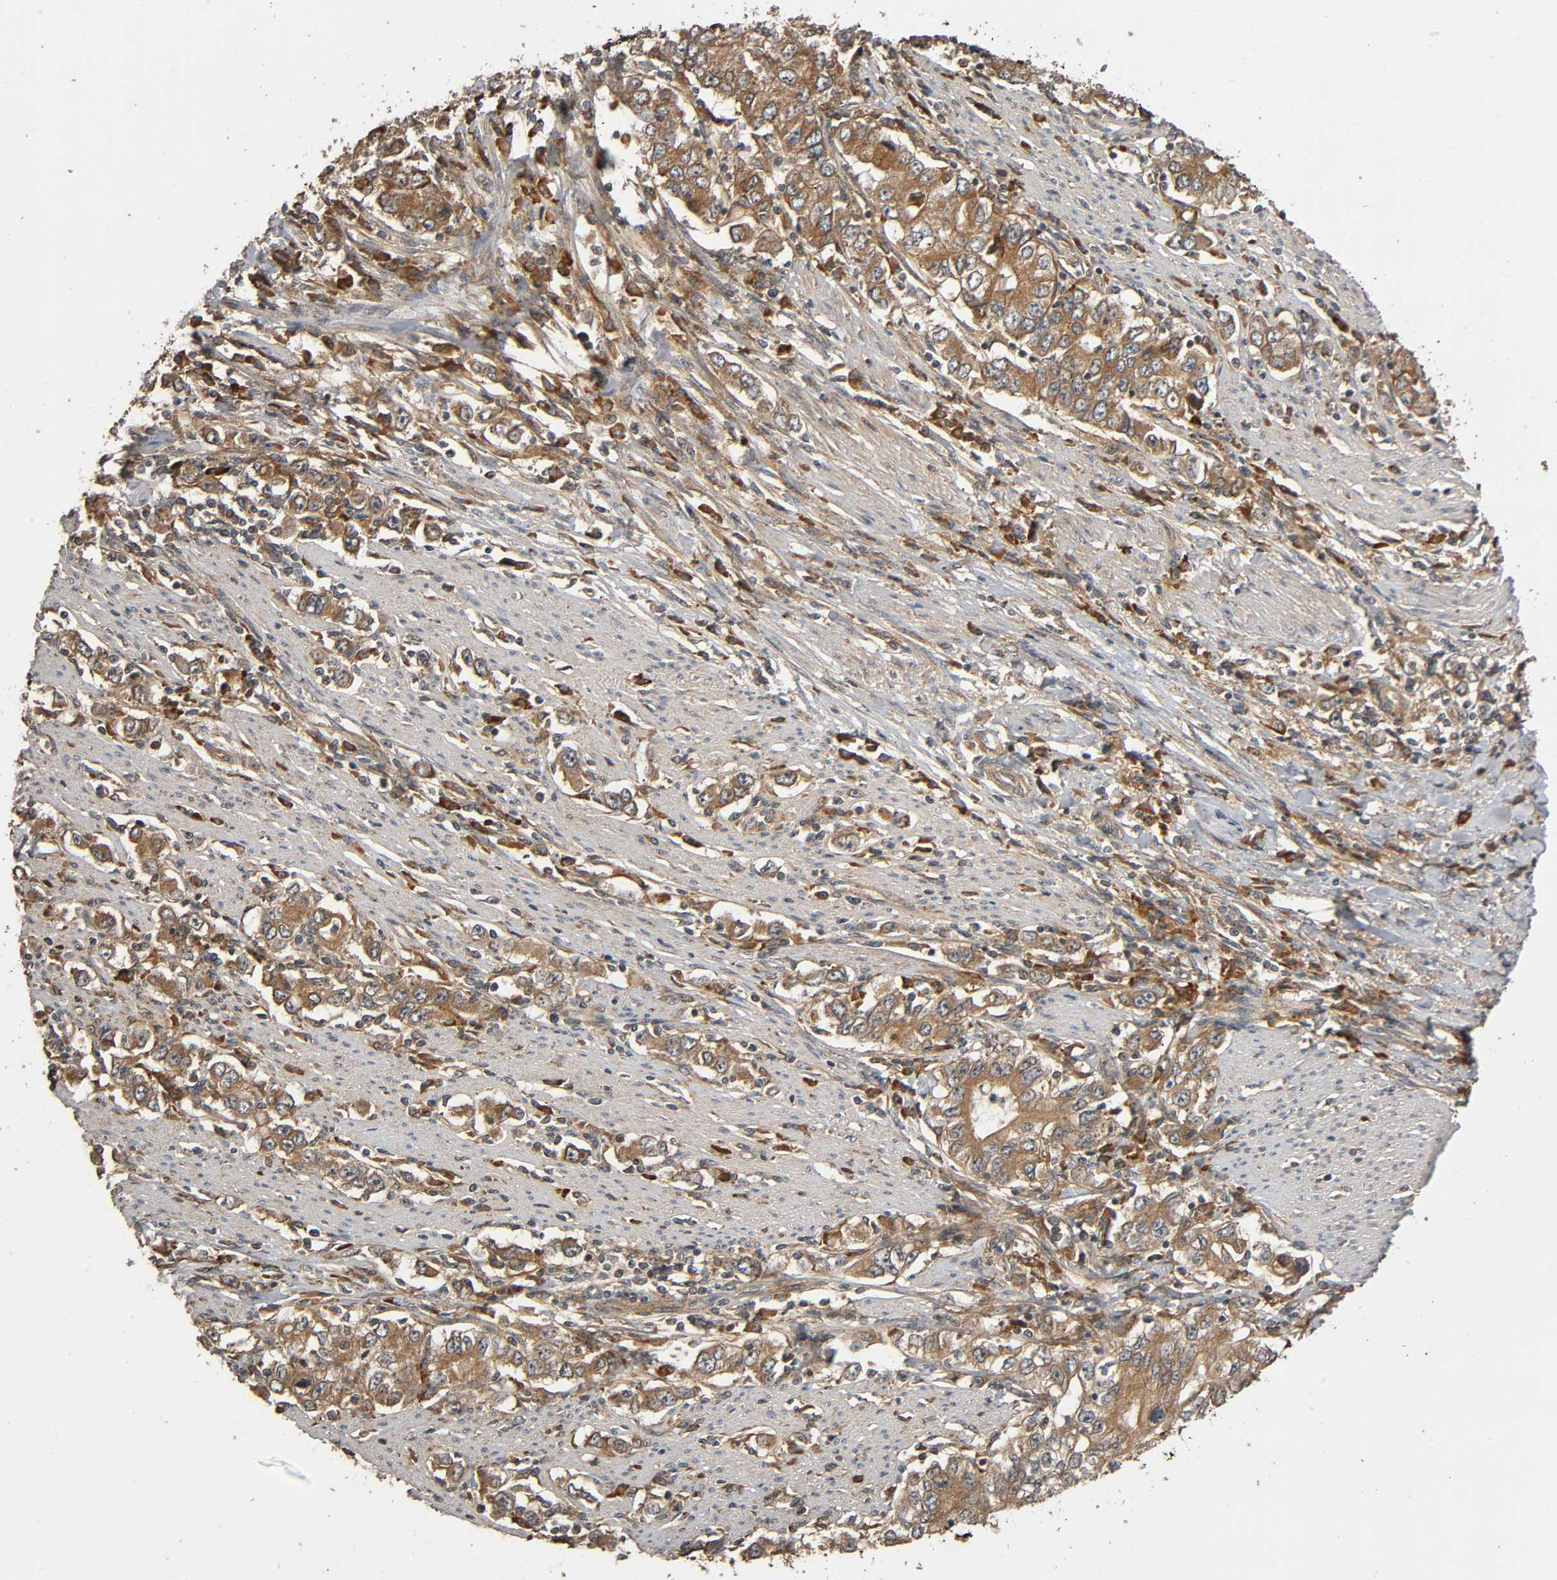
{"staining": {"intensity": "moderate", "quantity": ">75%", "location": "cytoplasmic/membranous"}, "tissue": "stomach cancer", "cell_type": "Tumor cells", "image_type": "cancer", "snomed": [{"axis": "morphology", "description": "Adenocarcinoma, NOS"}, {"axis": "topography", "description": "Stomach, lower"}], "caption": "This photomicrograph exhibits stomach cancer (adenocarcinoma) stained with immunohistochemistry to label a protein in brown. The cytoplasmic/membranous of tumor cells show moderate positivity for the protein. Nuclei are counter-stained blue.", "gene": "MAP3K8", "patient": {"sex": "female", "age": 72}}